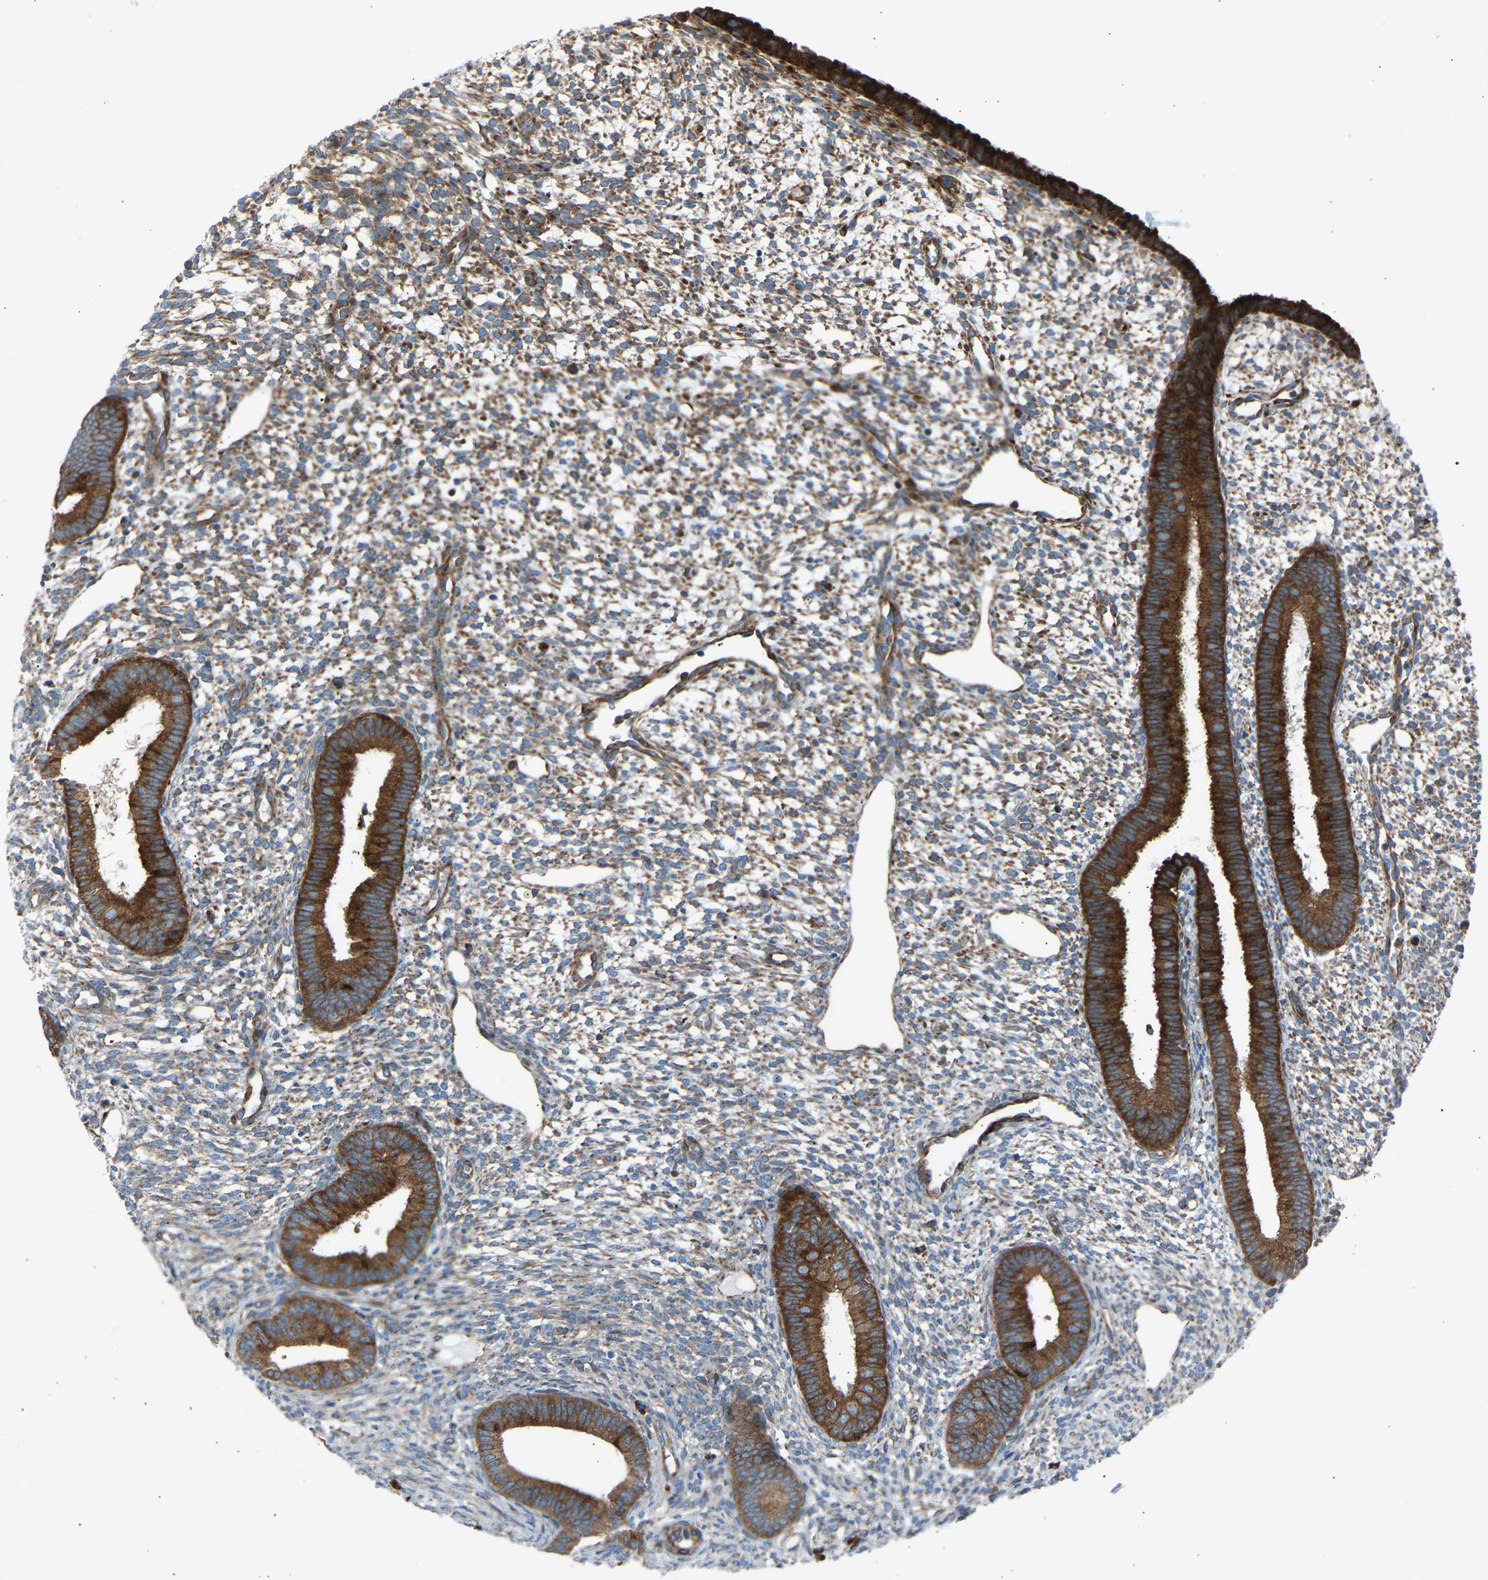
{"staining": {"intensity": "moderate", "quantity": ">75%", "location": "cytoplasmic/membranous"}, "tissue": "endometrium", "cell_type": "Cells in endometrial stroma", "image_type": "normal", "snomed": [{"axis": "morphology", "description": "Normal tissue, NOS"}, {"axis": "topography", "description": "Endometrium"}], "caption": "The image demonstrates staining of unremarkable endometrium, revealing moderate cytoplasmic/membranous protein positivity (brown color) within cells in endometrial stroma.", "gene": "VPS41", "patient": {"sex": "female", "age": 46}}